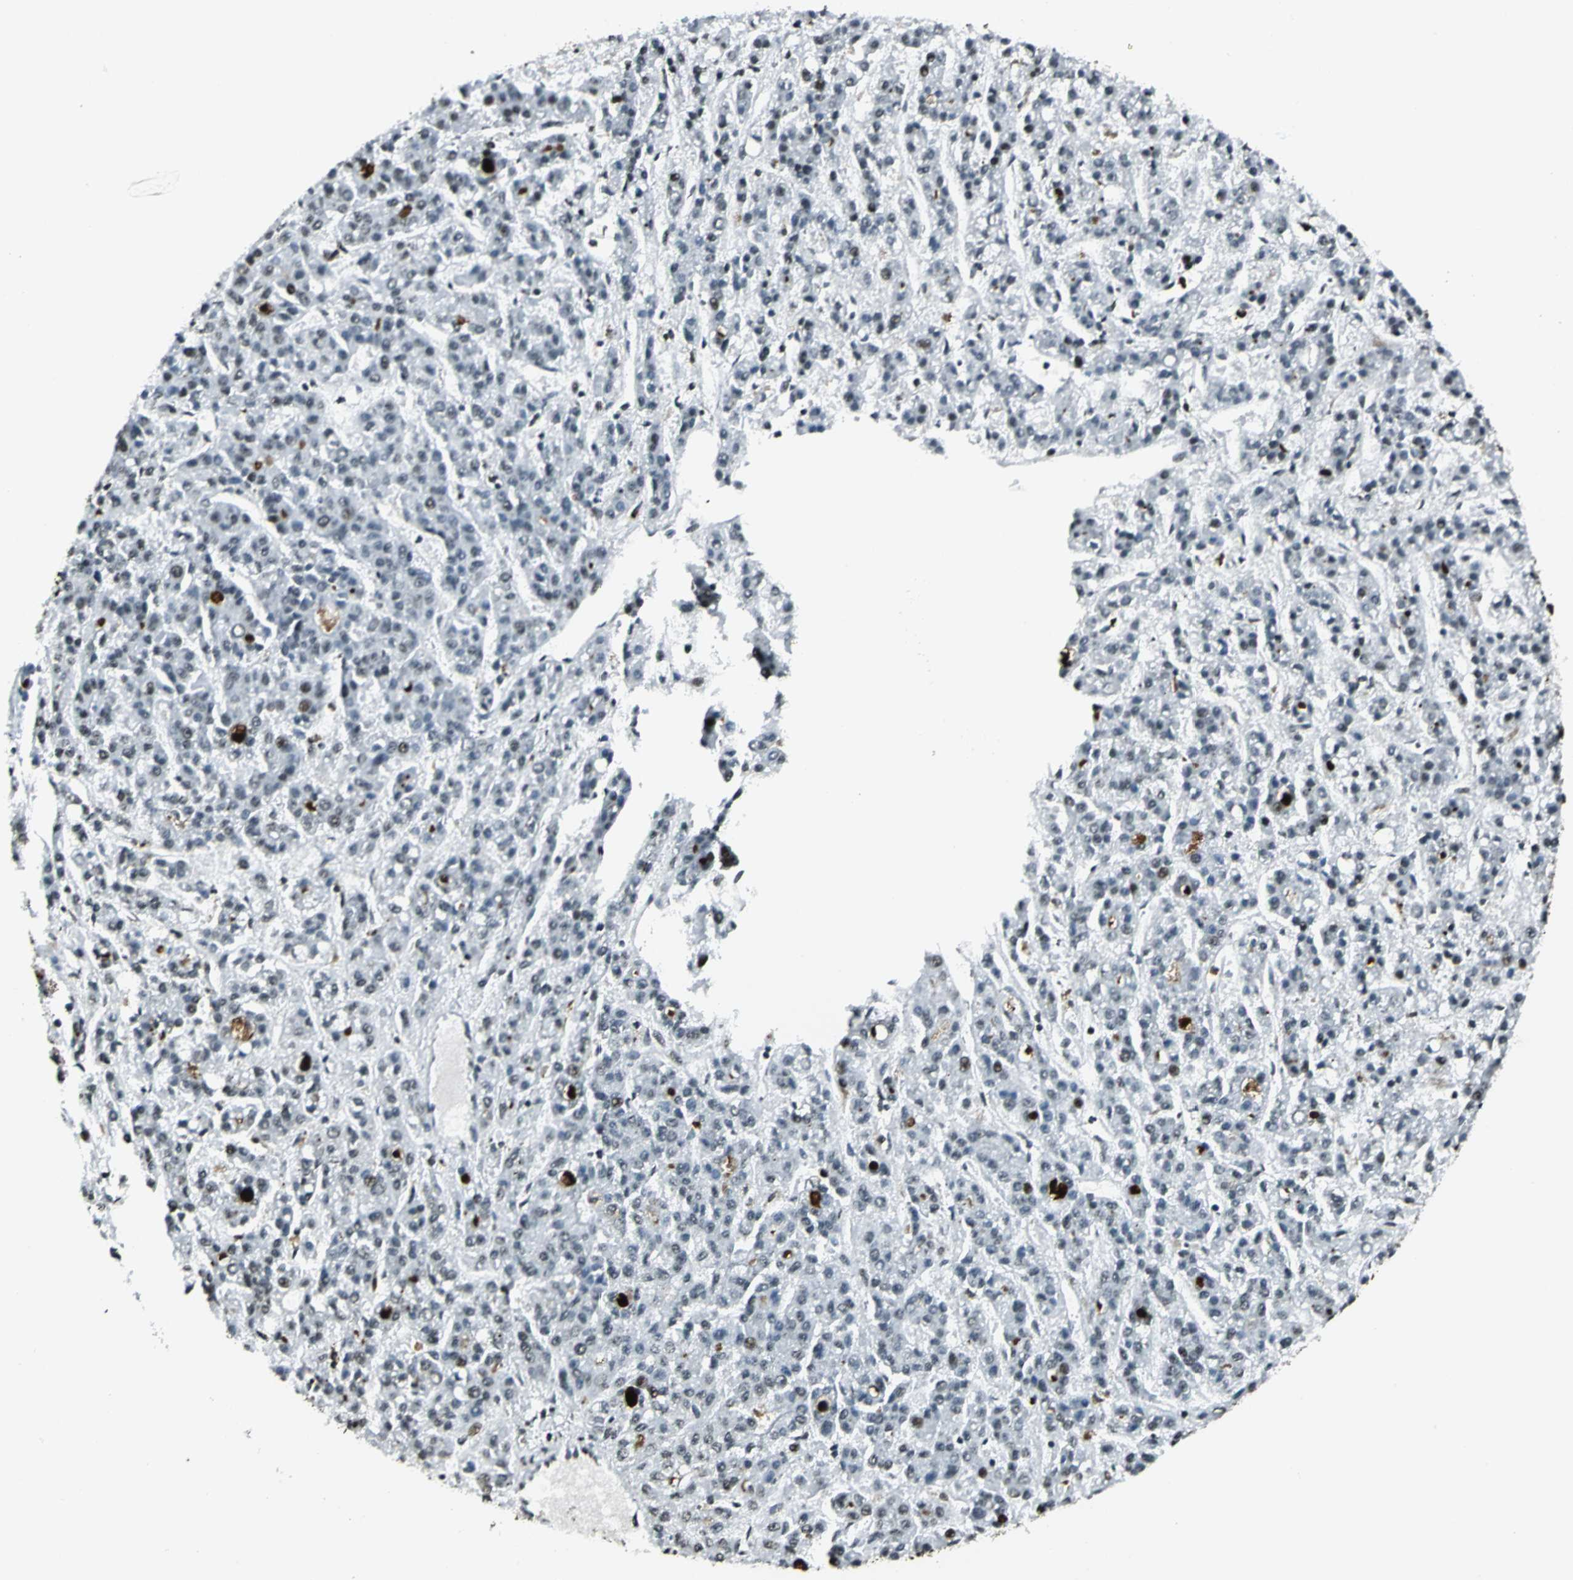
{"staining": {"intensity": "negative", "quantity": "none", "location": "none"}, "tissue": "liver cancer", "cell_type": "Tumor cells", "image_type": "cancer", "snomed": [{"axis": "morphology", "description": "Carcinoma, Hepatocellular, NOS"}, {"axis": "topography", "description": "Liver"}], "caption": "Micrograph shows no protein staining in tumor cells of liver hepatocellular carcinoma tissue. (DAB immunohistochemistry (IHC) visualized using brightfield microscopy, high magnification).", "gene": "MCM4", "patient": {"sex": "male", "age": 70}}